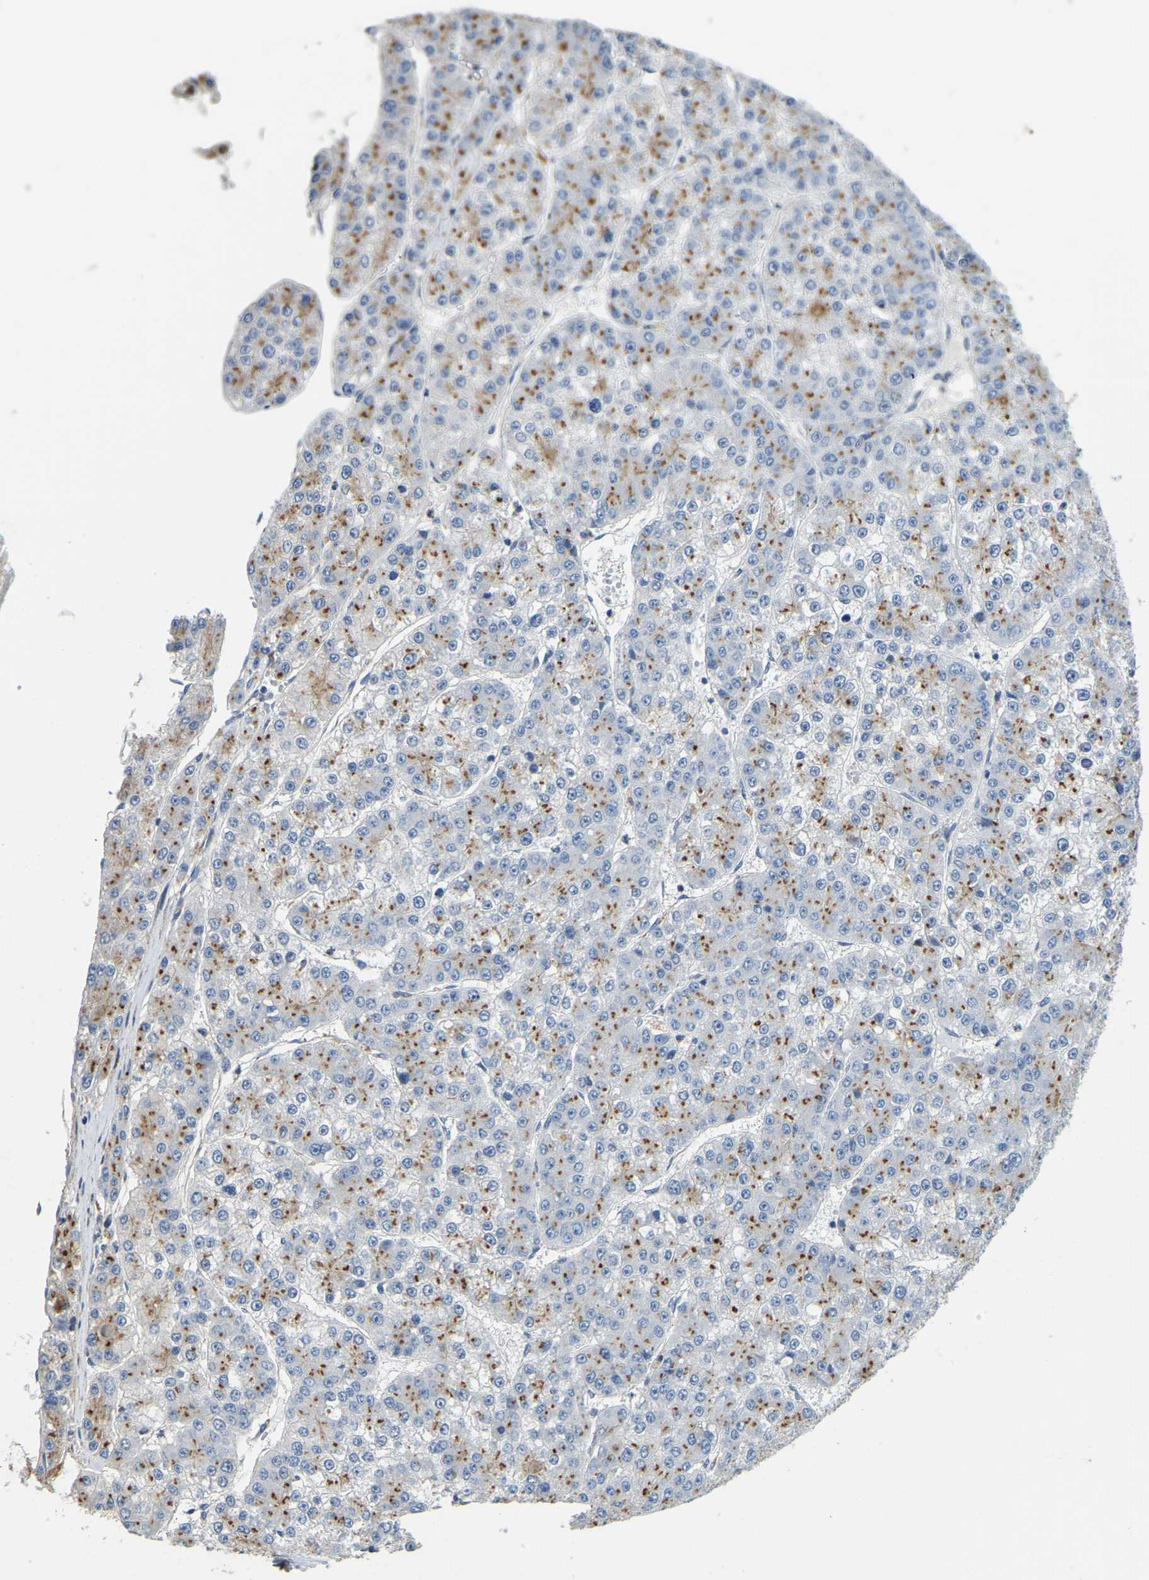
{"staining": {"intensity": "moderate", "quantity": ">75%", "location": "cytoplasmic/membranous"}, "tissue": "liver cancer", "cell_type": "Tumor cells", "image_type": "cancer", "snomed": [{"axis": "morphology", "description": "Carcinoma, Hepatocellular, NOS"}, {"axis": "topography", "description": "Liver"}], "caption": "Protein staining of hepatocellular carcinoma (liver) tissue shows moderate cytoplasmic/membranous positivity in about >75% of tumor cells.", "gene": "FAM174A", "patient": {"sex": "female", "age": 73}}